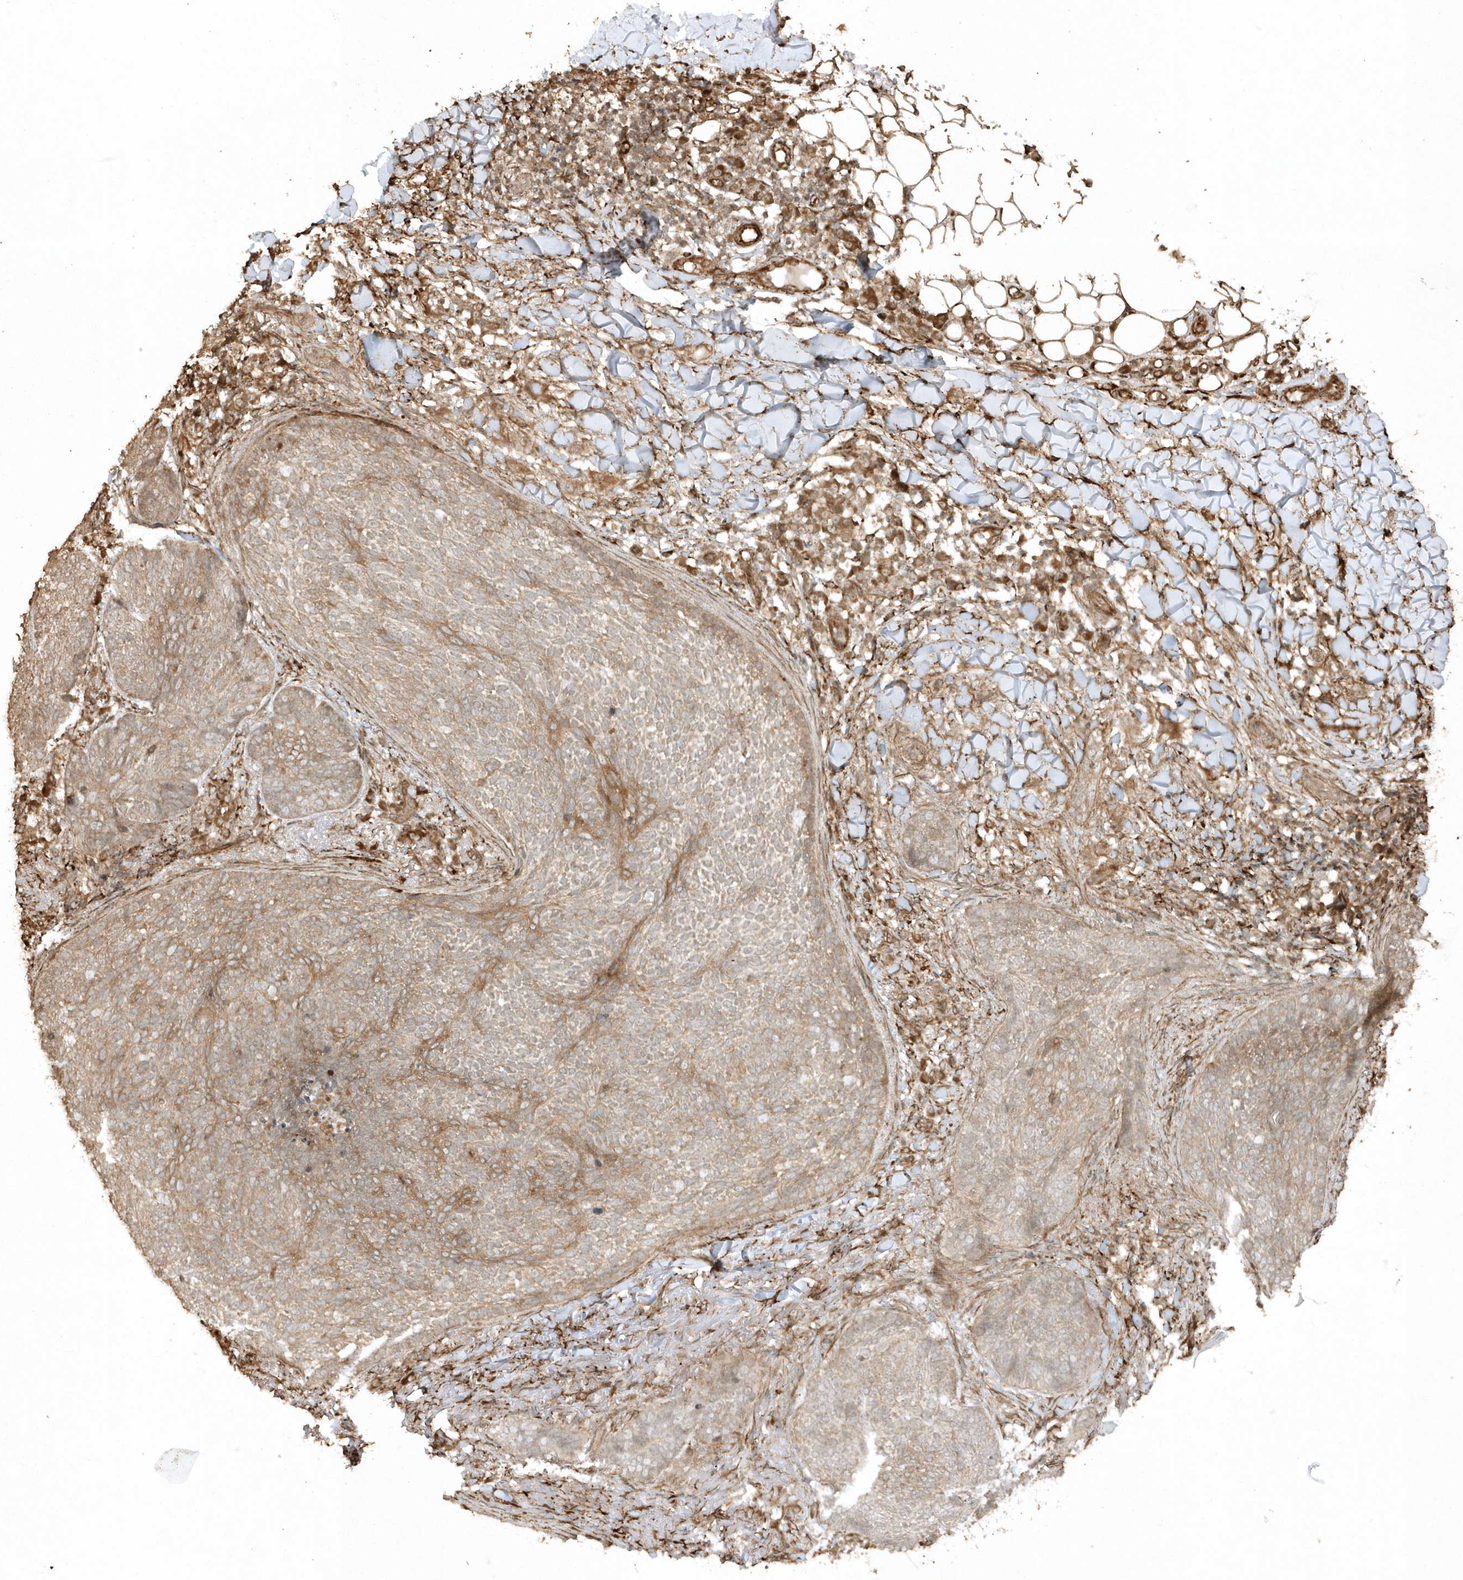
{"staining": {"intensity": "moderate", "quantity": ">75%", "location": "cytoplasmic/membranous"}, "tissue": "skin cancer", "cell_type": "Tumor cells", "image_type": "cancer", "snomed": [{"axis": "morphology", "description": "Basal cell carcinoma"}, {"axis": "topography", "description": "Skin"}], "caption": "DAB (3,3'-diaminobenzidine) immunohistochemical staining of skin cancer demonstrates moderate cytoplasmic/membranous protein positivity in about >75% of tumor cells.", "gene": "AVPI1", "patient": {"sex": "male", "age": 85}}